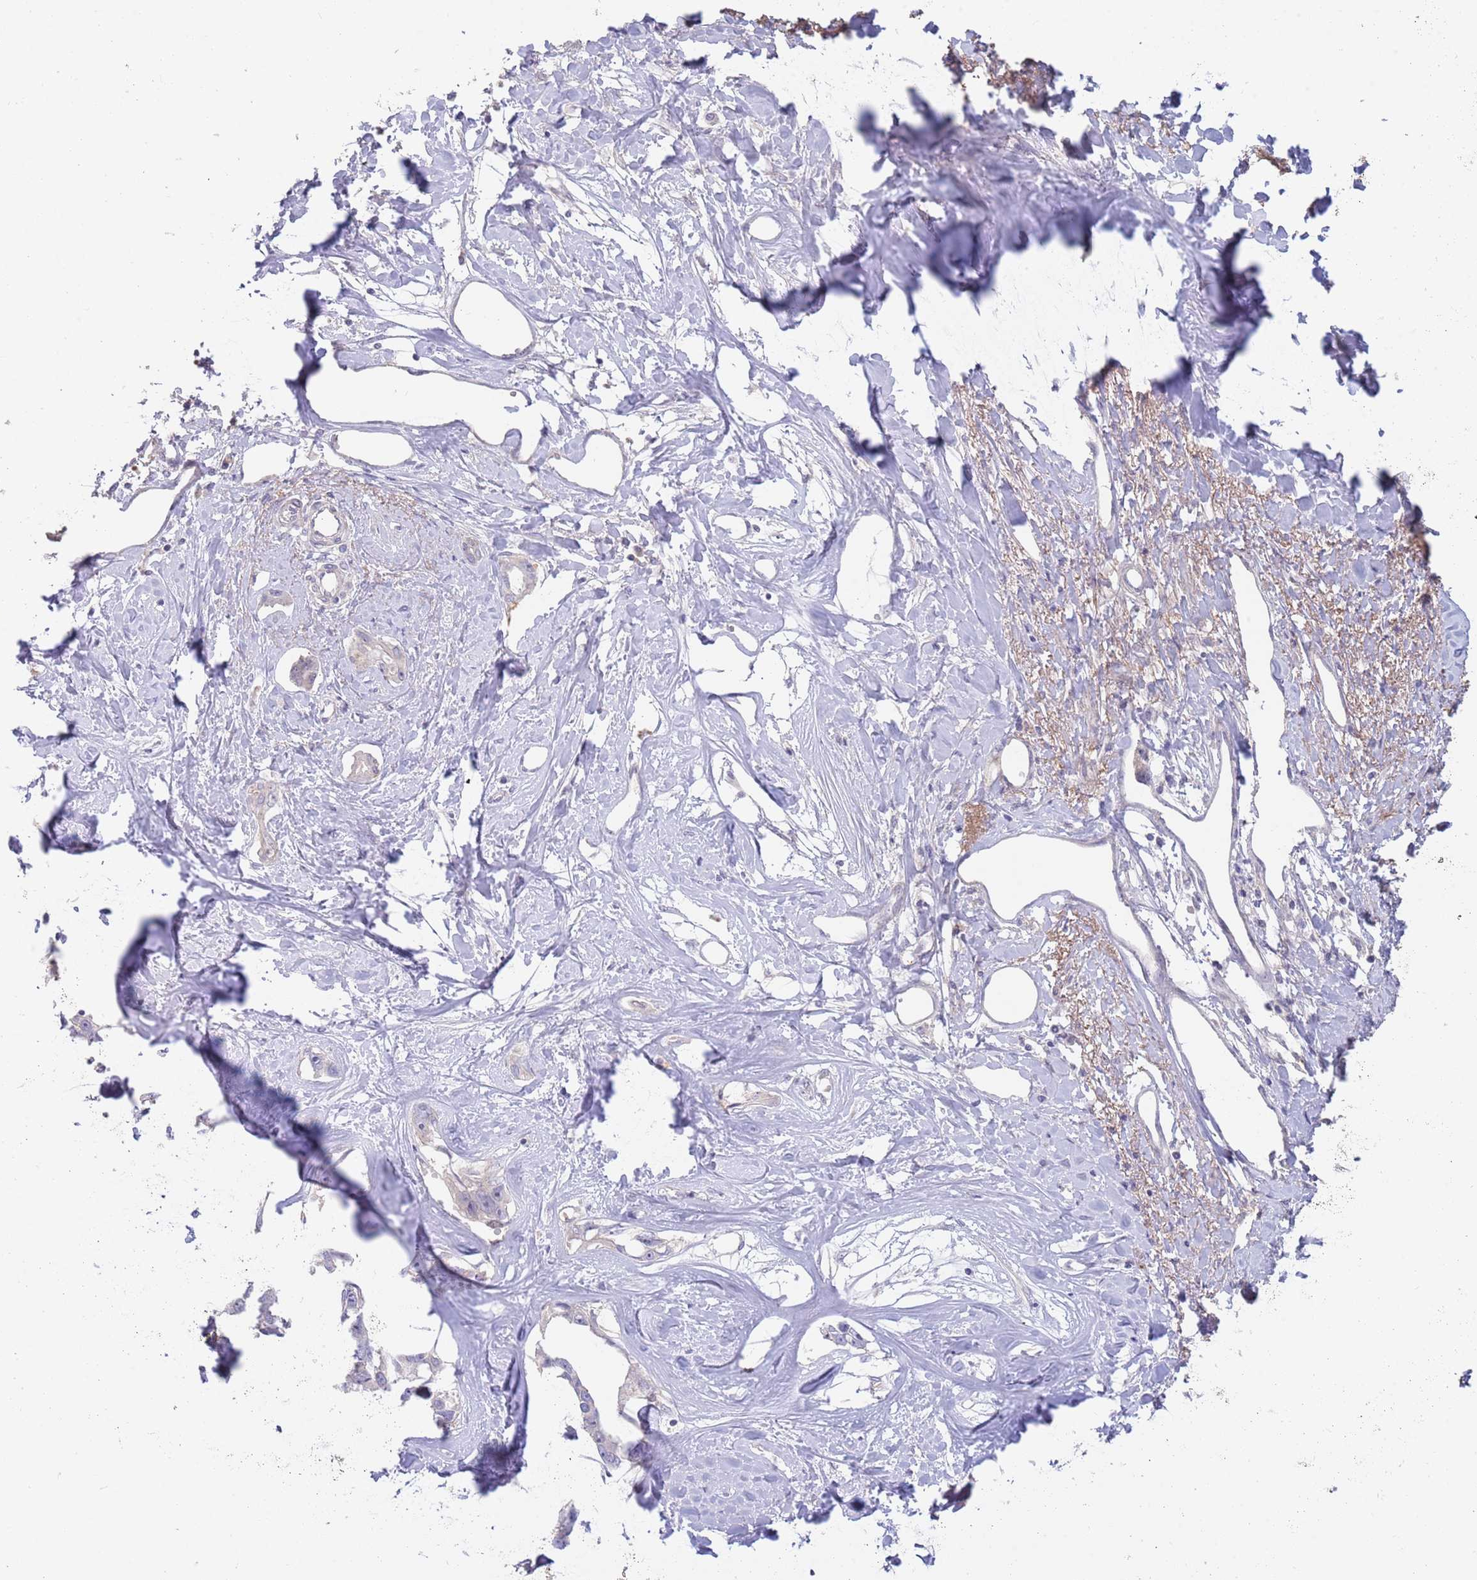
{"staining": {"intensity": "negative", "quantity": "none", "location": "none"}, "tissue": "liver cancer", "cell_type": "Tumor cells", "image_type": "cancer", "snomed": [{"axis": "morphology", "description": "Cholangiocarcinoma"}, {"axis": "topography", "description": "Liver"}], "caption": "Cholangiocarcinoma (liver) stained for a protein using immunohistochemistry (IHC) exhibits no positivity tumor cells.", "gene": "PIMREG", "patient": {"sex": "male", "age": 59}}